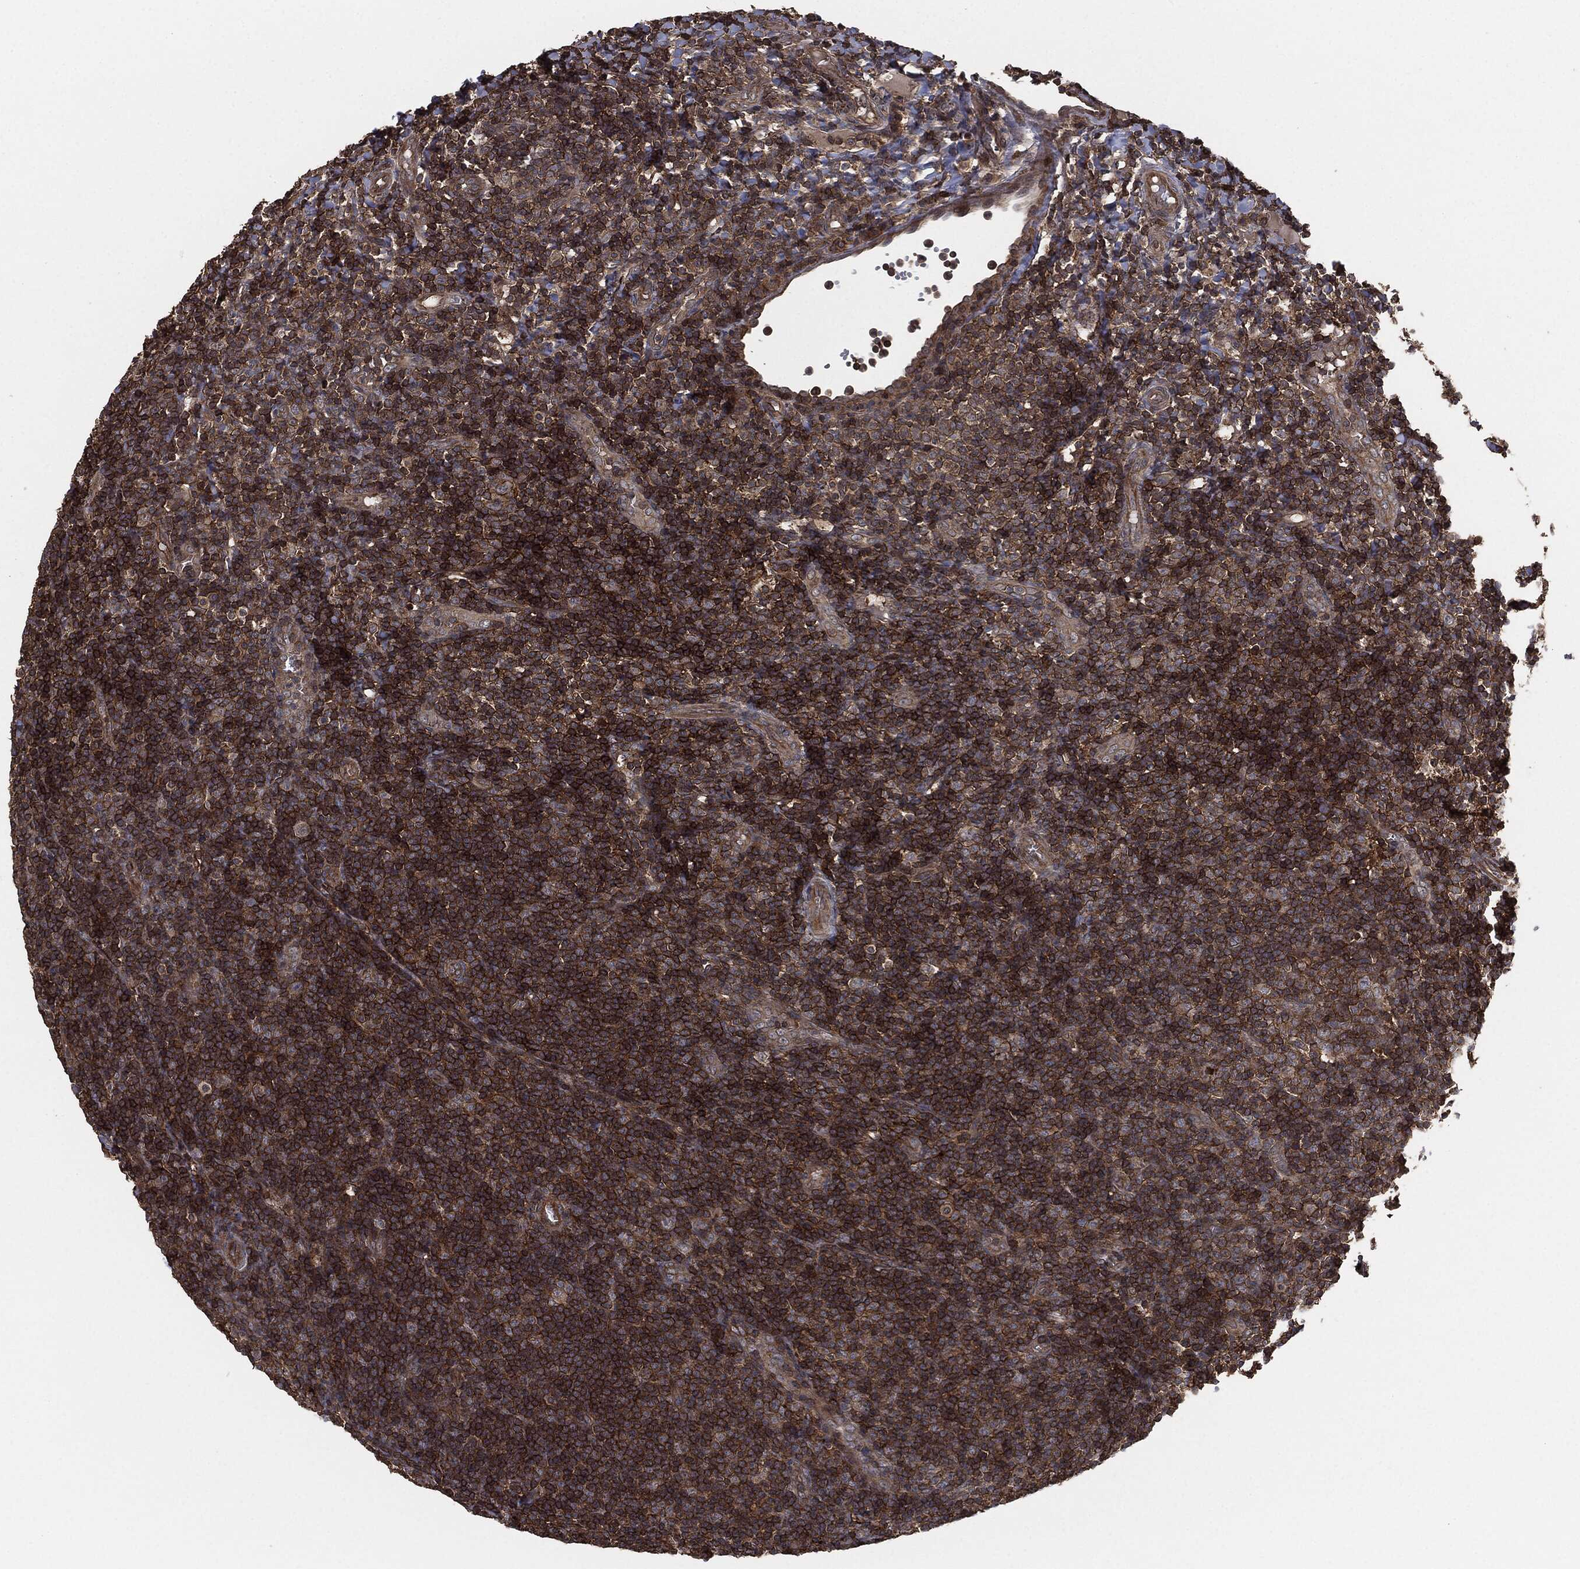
{"staining": {"intensity": "moderate", "quantity": ">75%", "location": "cytoplasmic/membranous"}, "tissue": "tonsil", "cell_type": "Germinal center cells", "image_type": "normal", "snomed": [{"axis": "morphology", "description": "Normal tissue, NOS"}, {"axis": "topography", "description": "Tonsil"}], "caption": "IHC (DAB) staining of benign tonsil demonstrates moderate cytoplasmic/membranous protein staining in about >75% of germinal center cells. (brown staining indicates protein expression, while blue staining denotes nuclei).", "gene": "ERBIN", "patient": {"sex": "female", "age": 5}}